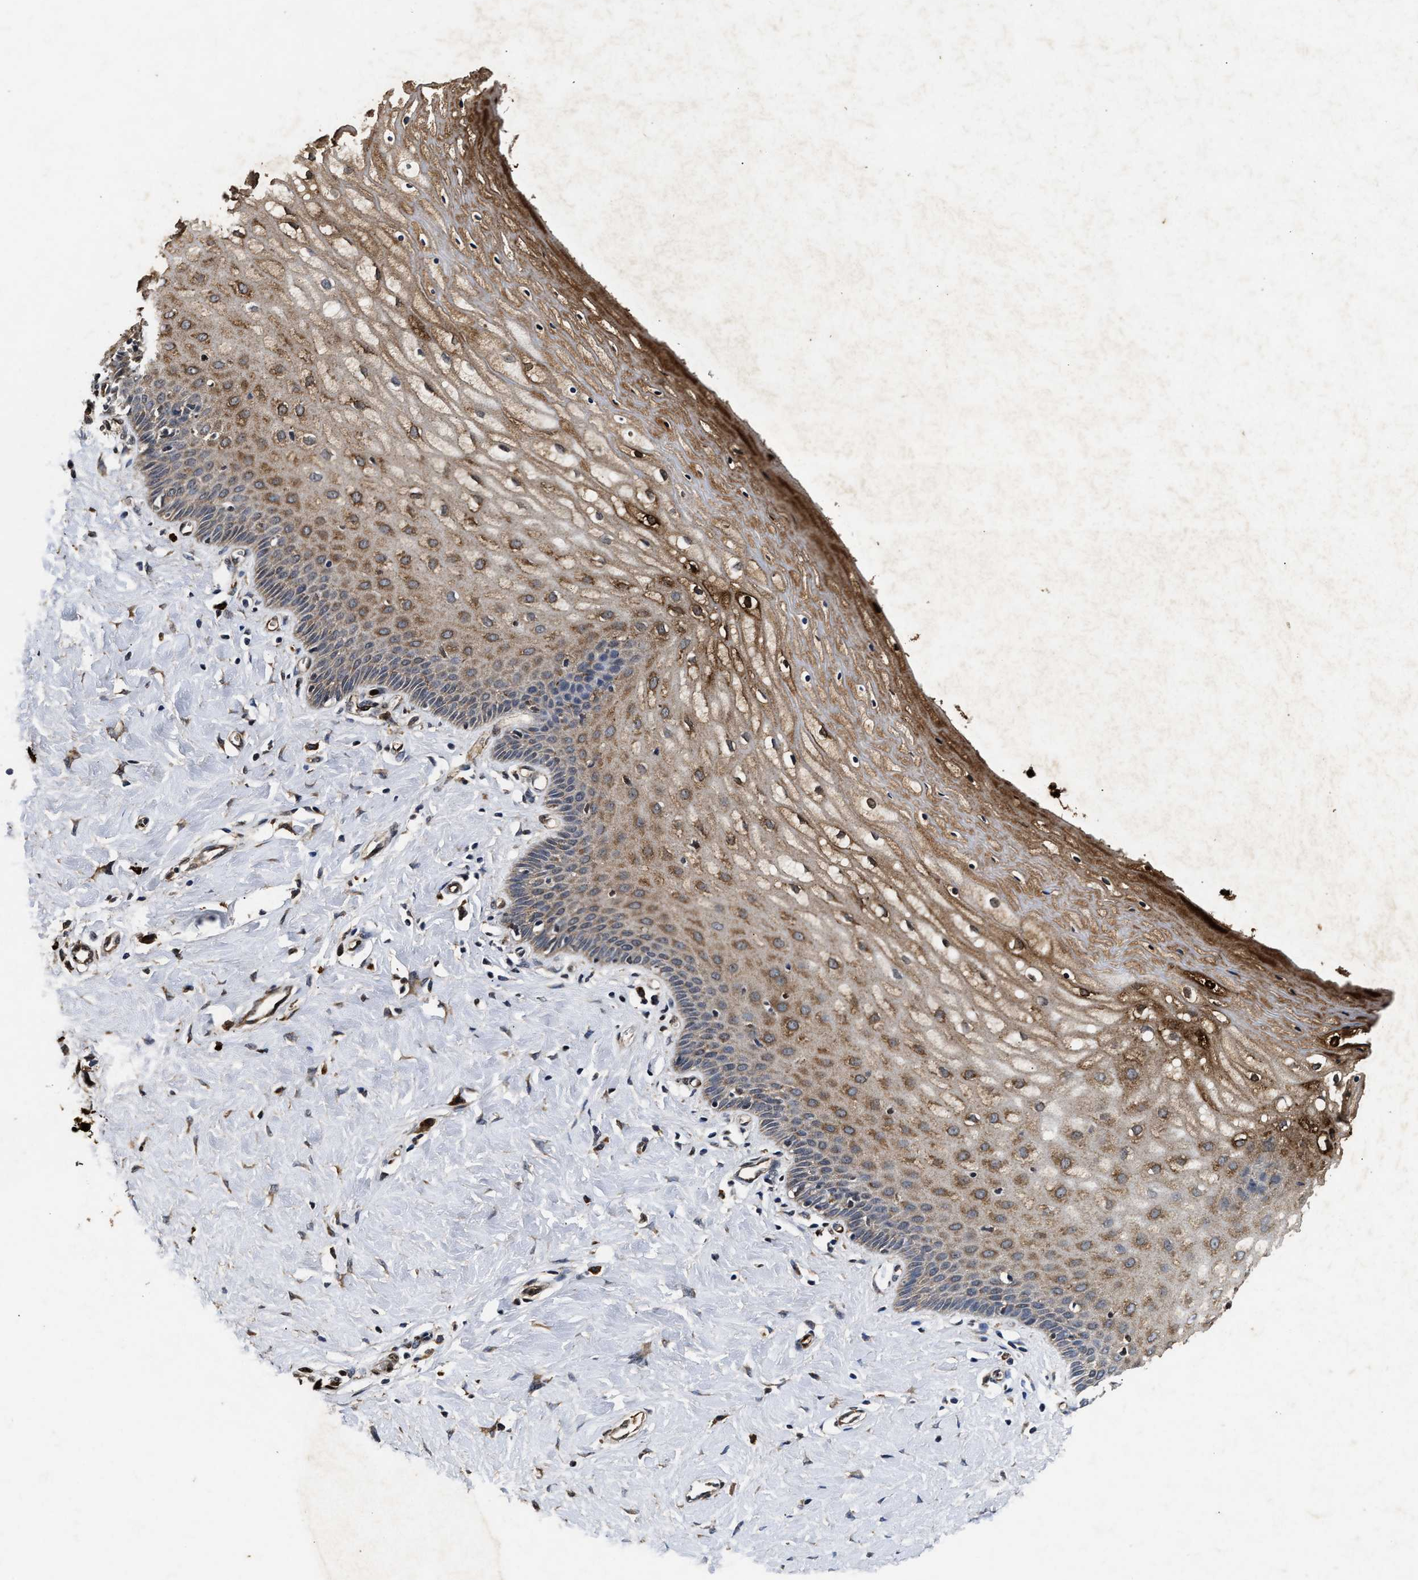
{"staining": {"intensity": "moderate", "quantity": "25%-75%", "location": "cytoplasmic/membranous"}, "tissue": "cervix", "cell_type": "Squamous epithelial cells", "image_type": "normal", "snomed": [{"axis": "morphology", "description": "Normal tissue, NOS"}, {"axis": "topography", "description": "Cervix"}], "caption": "Immunohistochemical staining of unremarkable cervix displays moderate cytoplasmic/membranous protein positivity in approximately 25%-75% of squamous epithelial cells. (brown staining indicates protein expression, while blue staining denotes nuclei).", "gene": "ACOX1", "patient": {"sex": "female", "age": 55}}